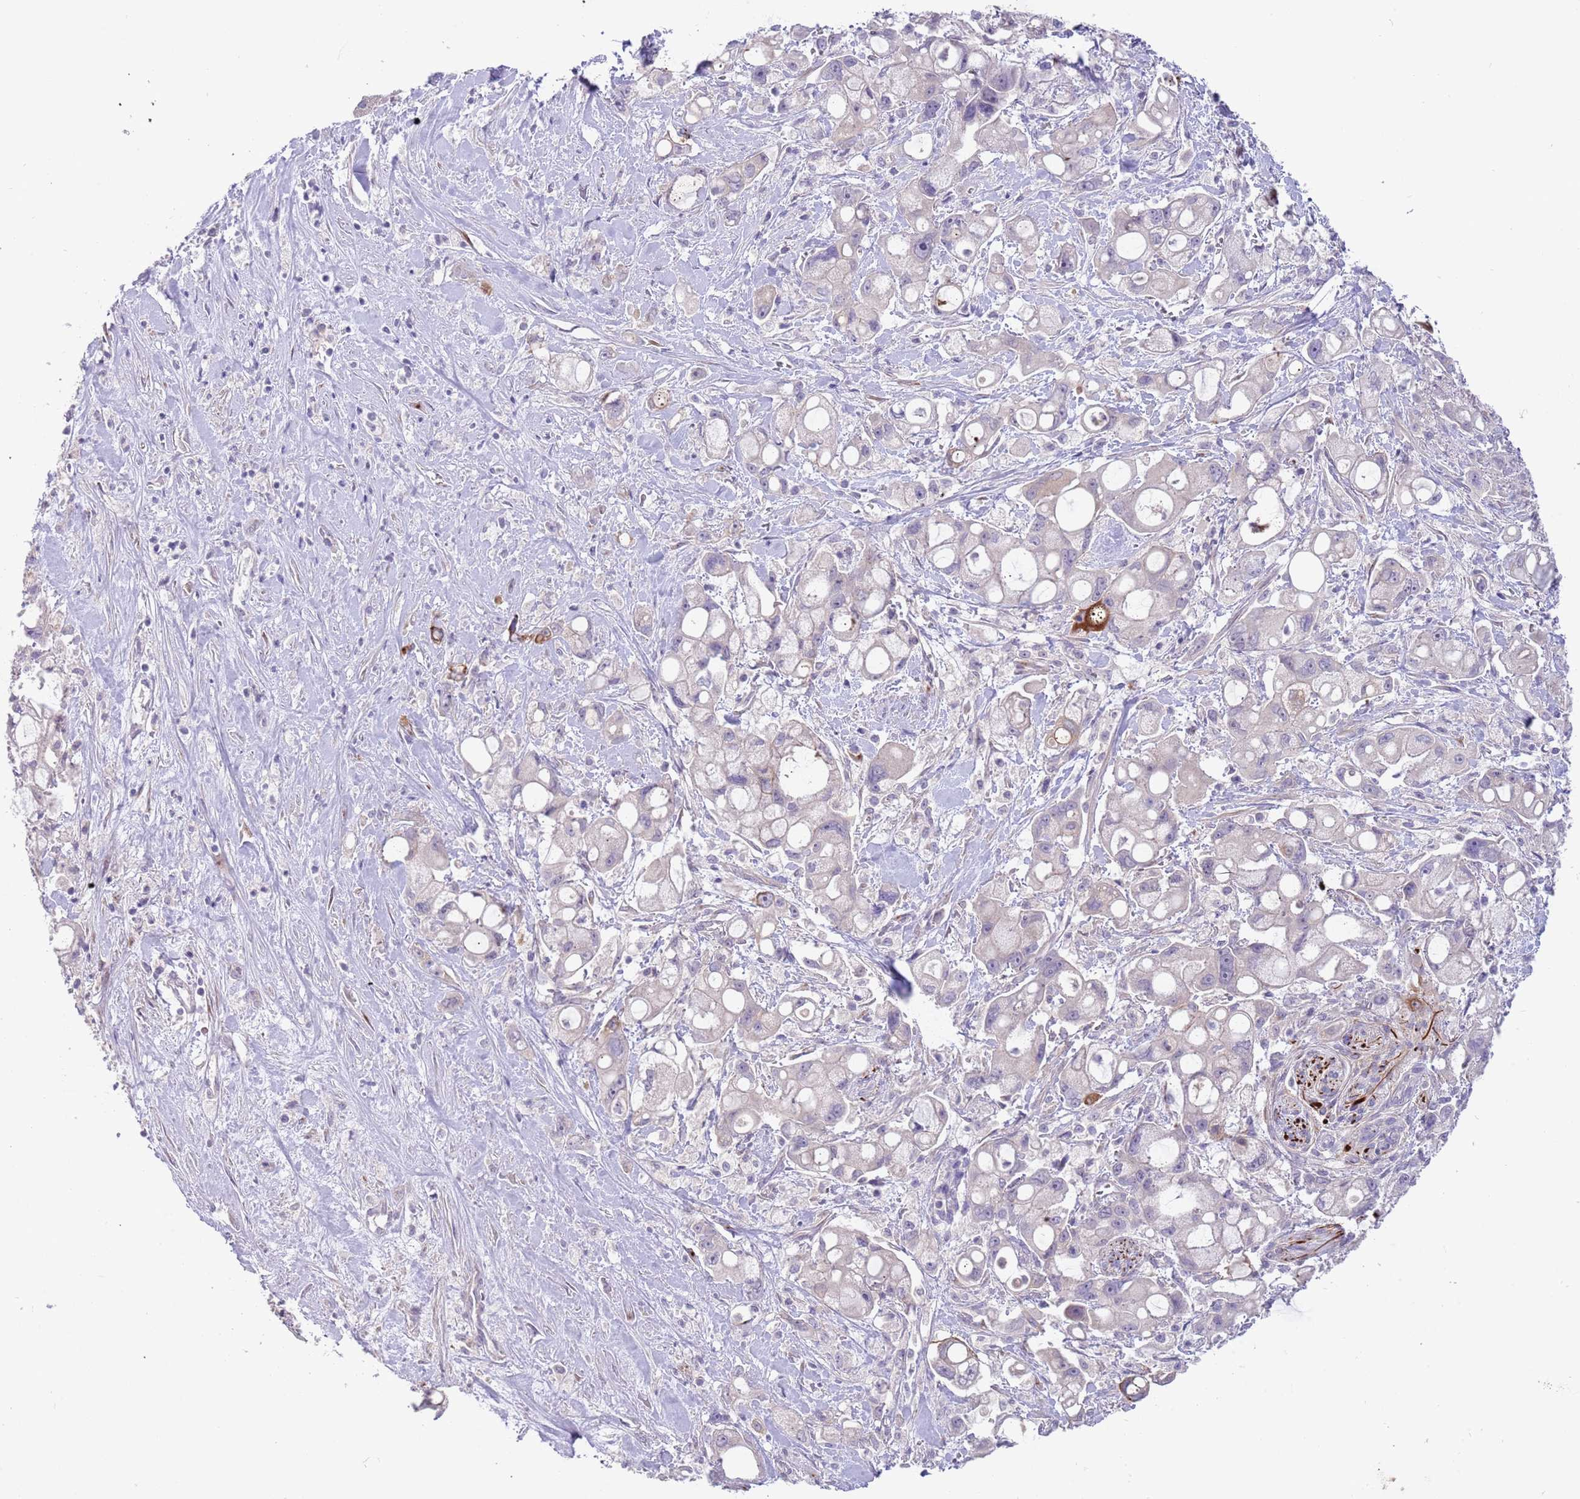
{"staining": {"intensity": "negative", "quantity": "none", "location": "none"}, "tissue": "pancreatic cancer", "cell_type": "Tumor cells", "image_type": "cancer", "snomed": [{"axis": "morphology", "description": "Adenocarcinoma, NOS"}, {"axis": "topography", "description": "Pancreas"}], "caption": "Tumor cells are negative for brown protein staining in pancreatic adenocarcinoma.", "gene": "CFAP73", "patient": {"sex": "male", "age": 68}}